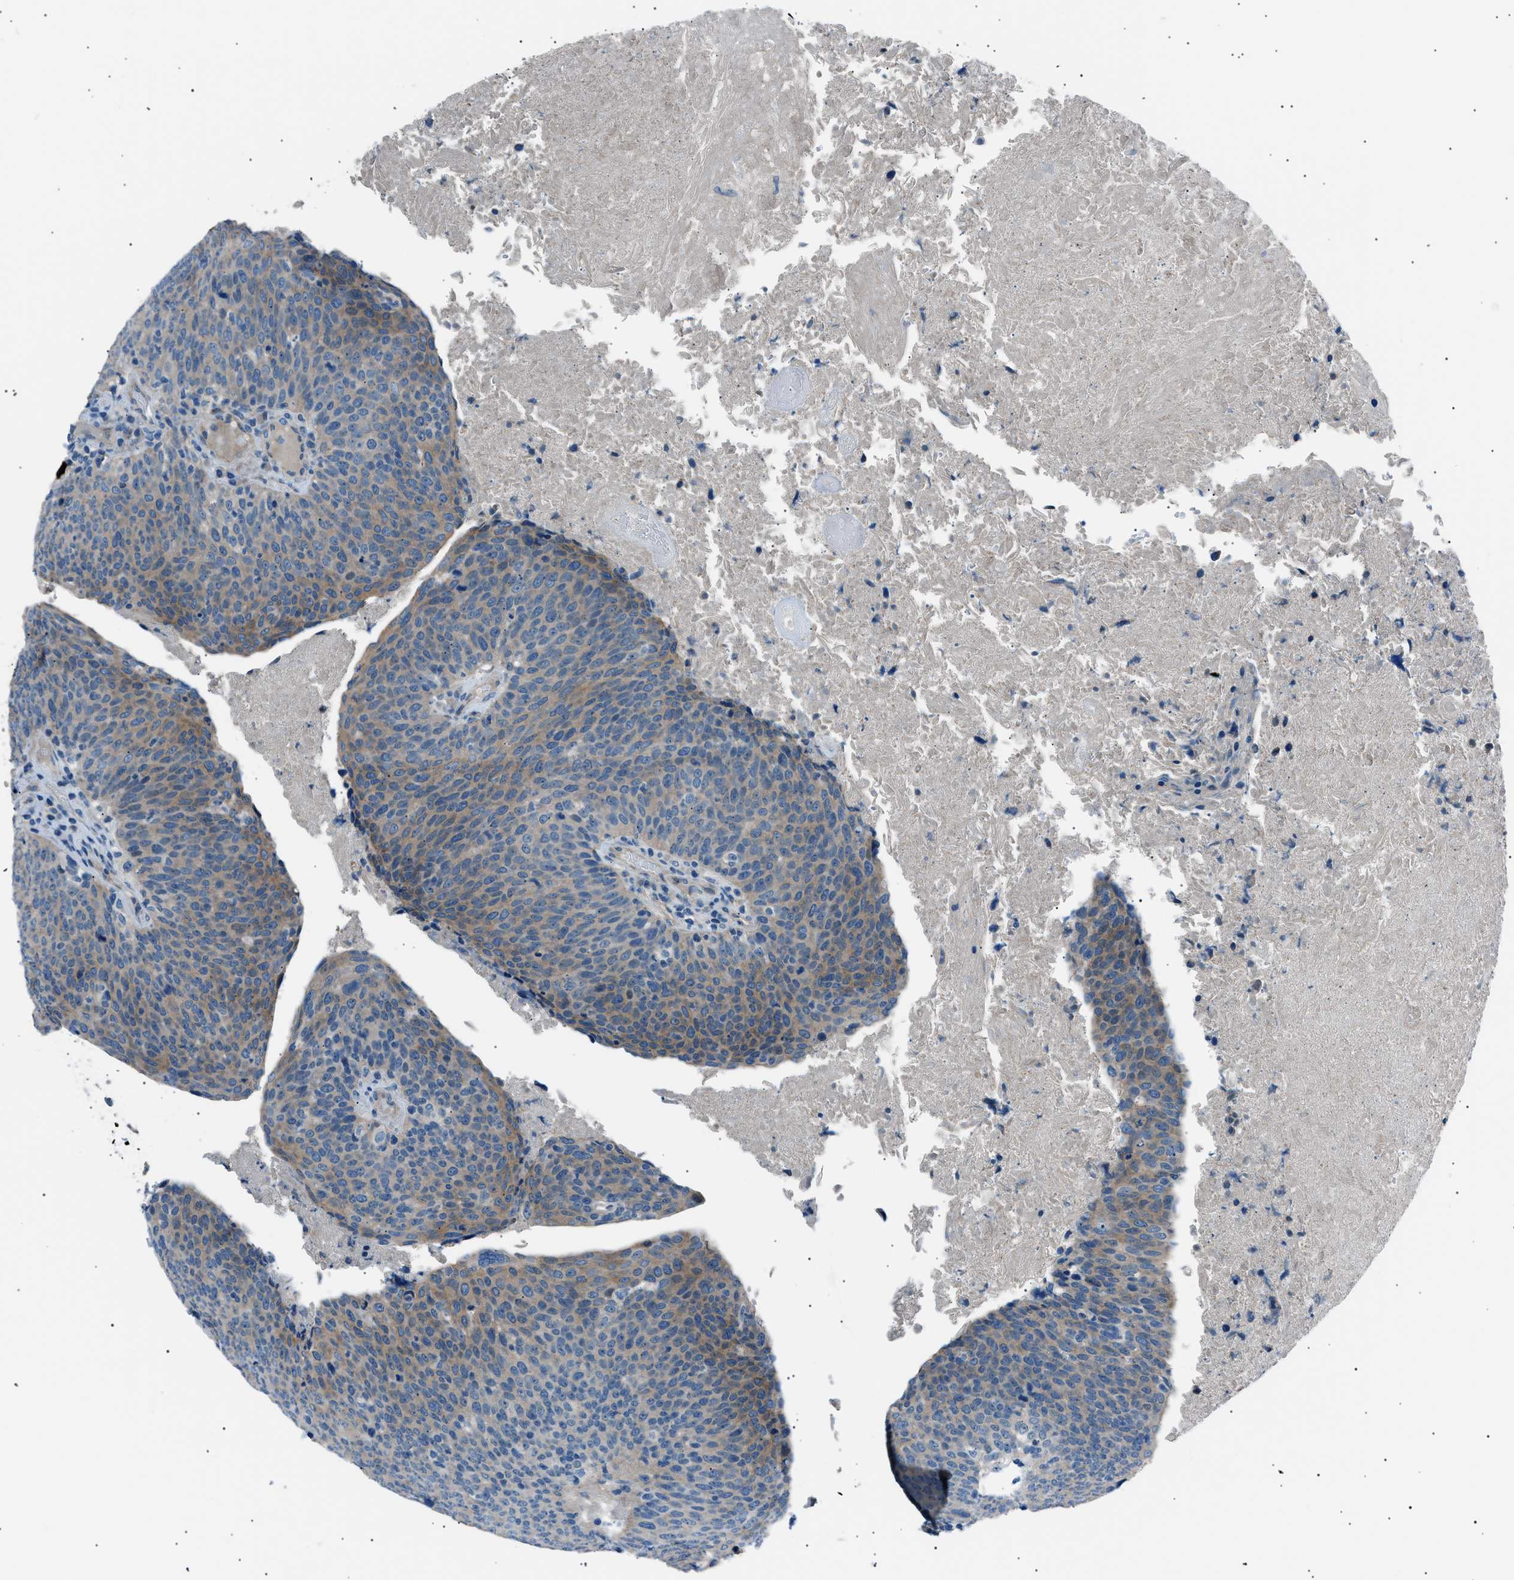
{"staining": {"intensity": "moderate", "quantity": "<25%", "location": "cytoplasmic/membranous"}, "tissue": "head and neck cancer", "cell_type": "Tumor cells", "image_type": "cancer", "snomed": [{"axis": "morphology", "description": "Squamous cell carcinoma, NOS"}, {"axis": "morphology", "description": "Squamous cell carcinoma, metastatic, NOS"}, {"axis": "topography", "description": "Lymph node"}, {"axis": "topography", "description": "Head-Neck"}], "caption": "A high-resolution photomicrograph shows immunohistochemistry staining of head and neck cancer, which demonstrates moderate cytoplasmic/membranous positivity in about <25% of tumor cells.", "gene": "LRRC37B", "patient": {"sex": "male", "age": 62}}